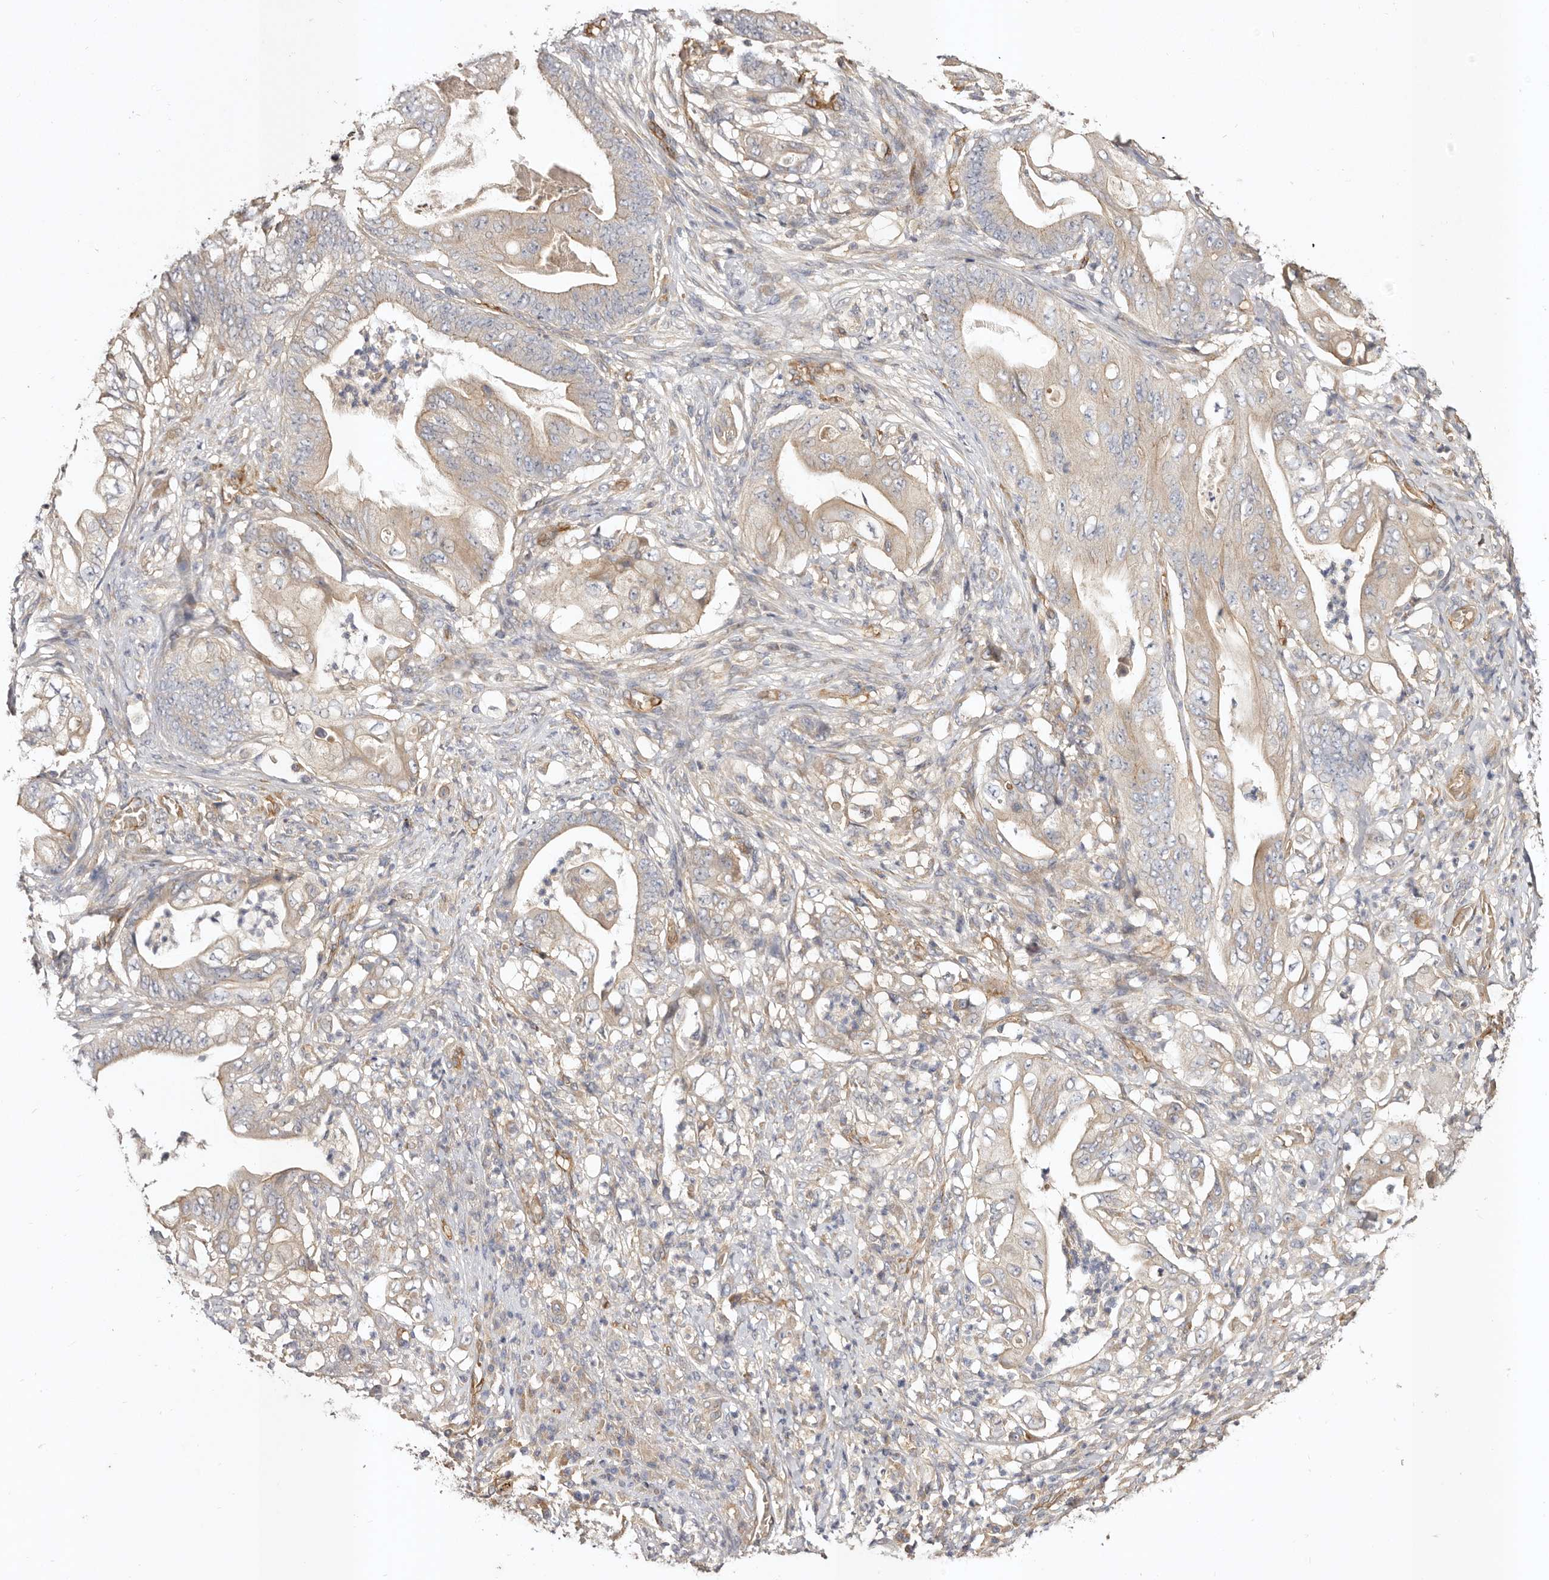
{"staining": {"intensity": "weak", "quantity": "<25%", "location": "cytoplasmic/membranous"}, "tissue": "stomach cancer", "cell_type": "Tumor cells", "image_type": "cancer", "snomed": [{"axis": "morphology", "description": "Adenocarcinoma, NOS"}, {"axis": "topography", "description": "Stomach"}], "caption": "The photomicrograph exhibits no significant positivity in tumor cells of stomach cancer.", "gene": "ADAMTS9", "patient": {"sex": "female", "age": 73}}